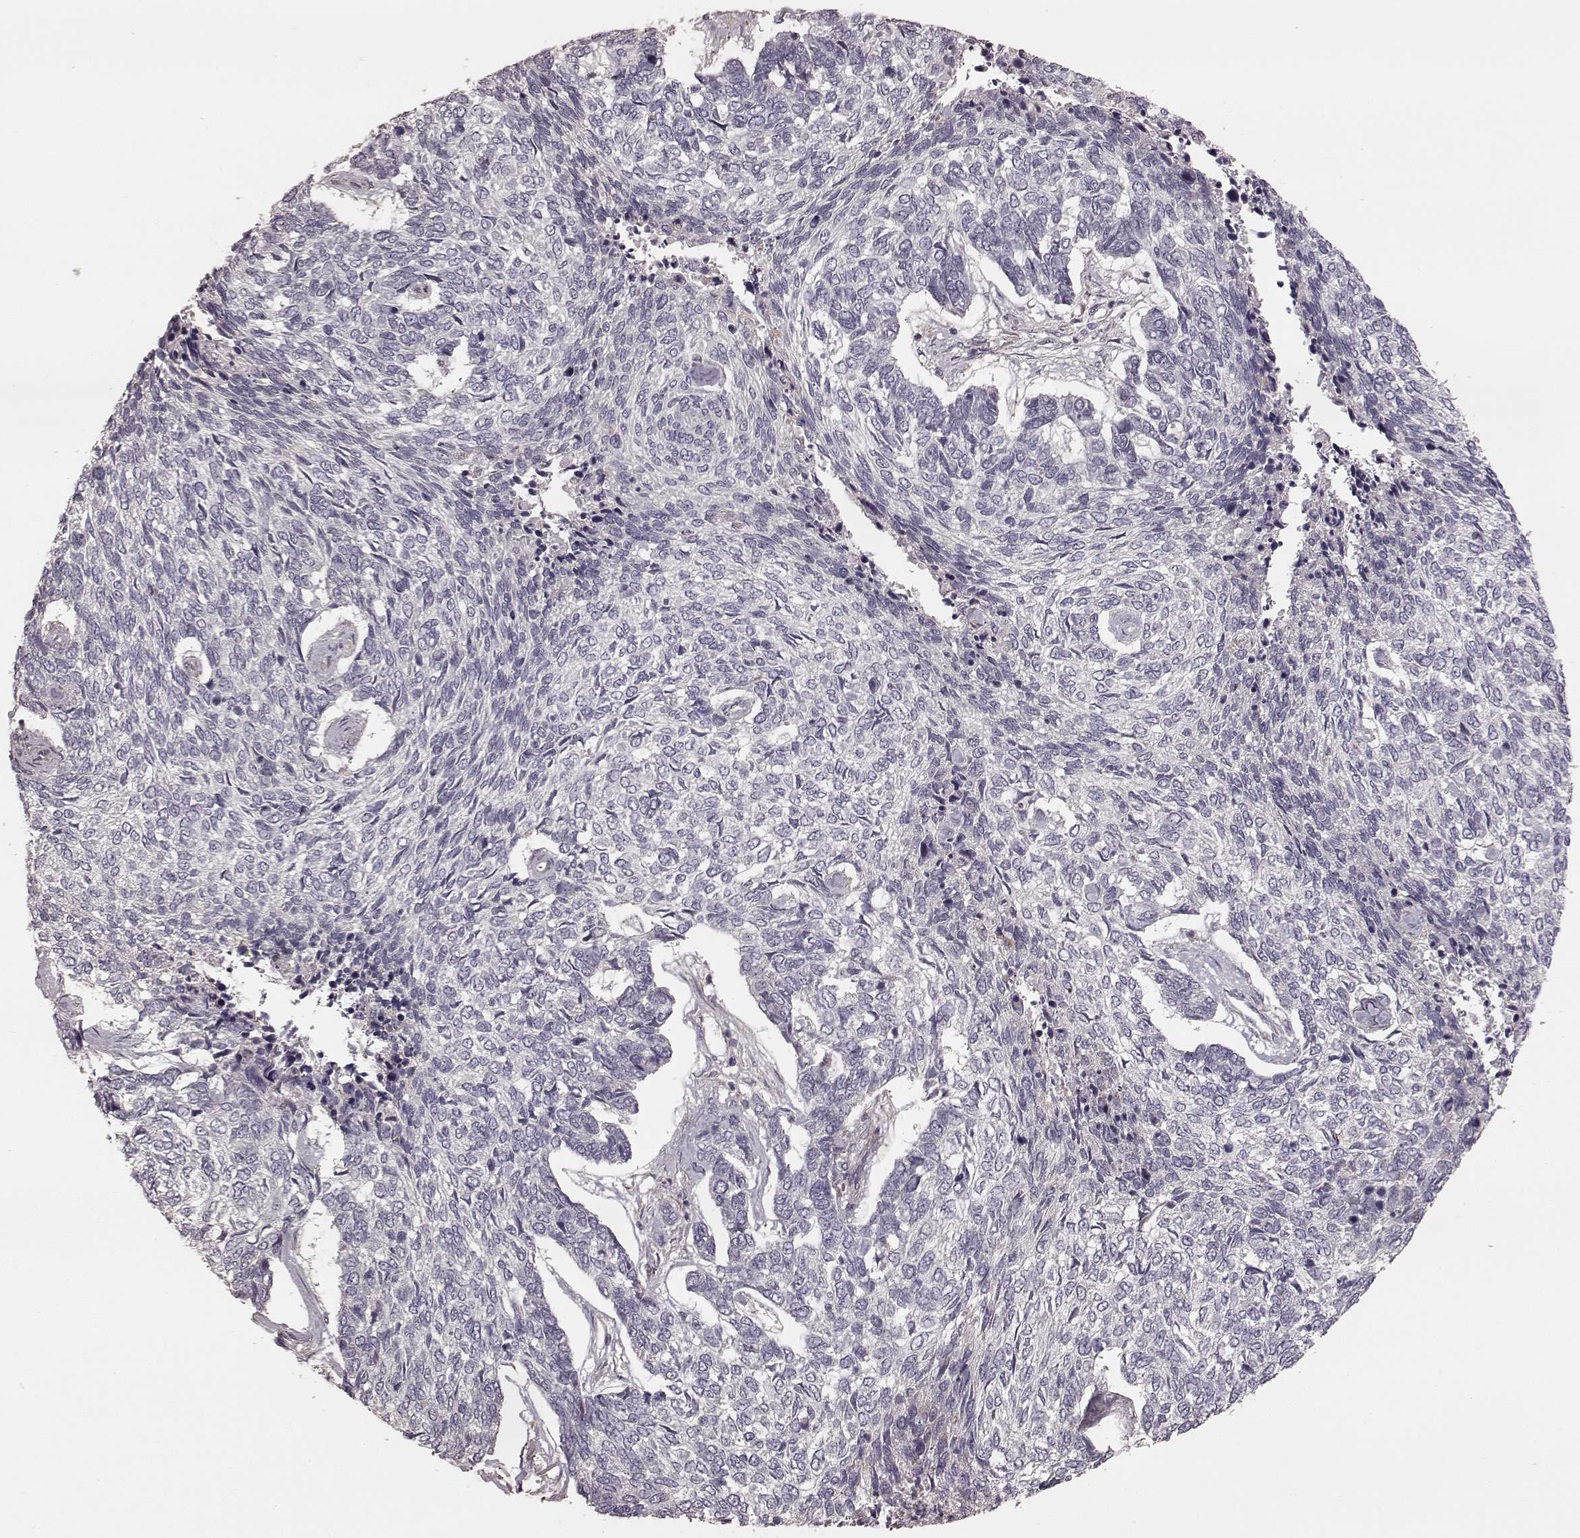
{"staining": {"intensity": "negative", "quantity": "none", "location": "none"}, "tissue": "skin cancer", "cell_type": "Tumor cells", "image_type": "cancer", "snomed": [{"axis": "morphology", "description": "Basal cell carcinoma"}, {"axis": "topography", "description": "Skin"}], "caption": "This is a photomicrograph of immunohistochemistry staining of basal cell carcinoma (skin), which shows no expression in tumor cells.", "gene": "KCNJ9", "patient": {"sex": "female", "age": 65}}